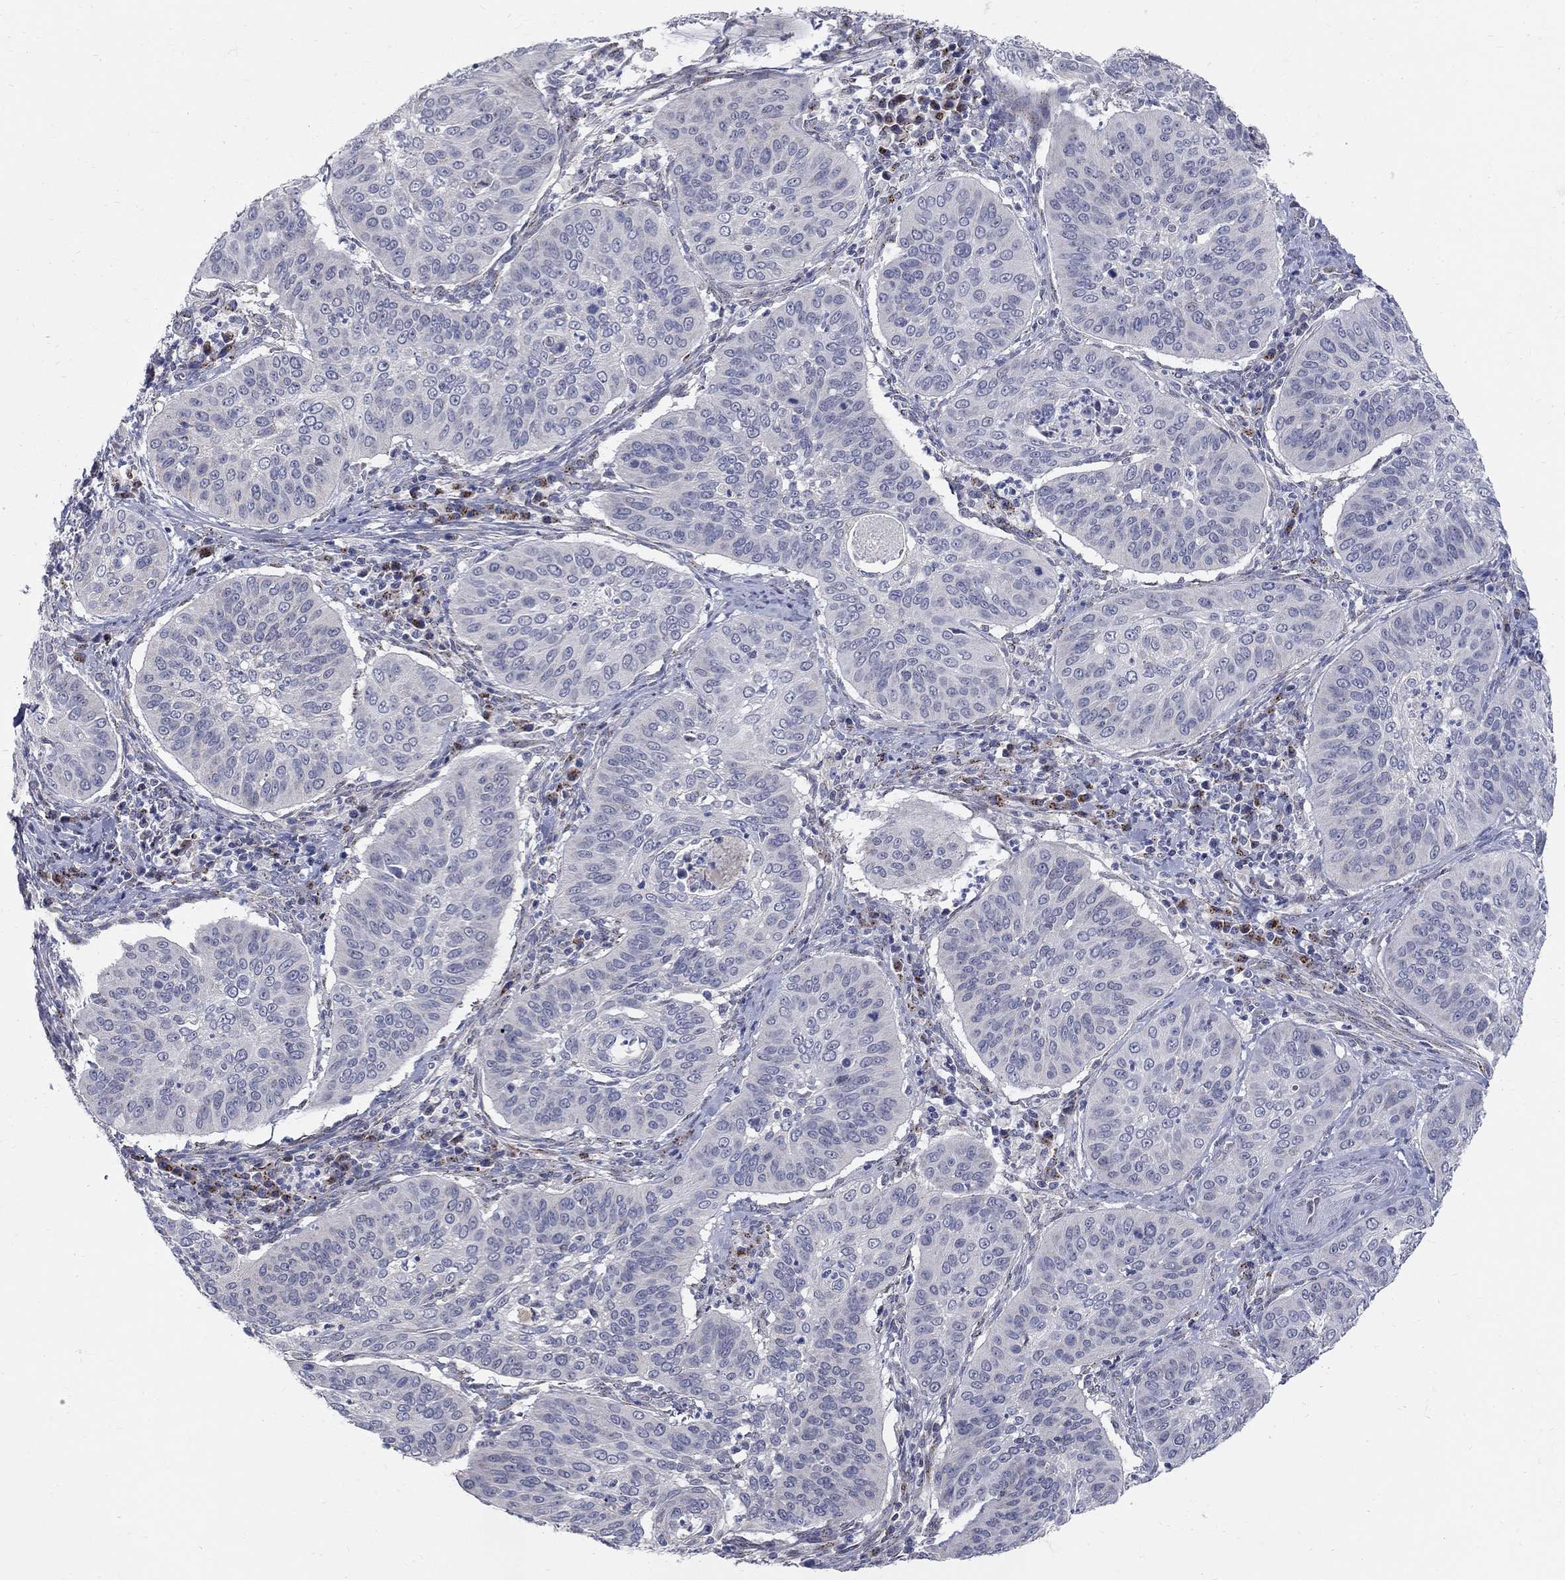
{"staining": {"intensity": "negative", "quantity": "none", "location": "none"}, "tissue": "cervical cancer", "cell_type": "Tumor cells", "image_type": "cancer", "snomed": [{"axis": "morphology", "description": "Normal tissue, NOS"}, {"axis": "morphology", "description": "Squamous cell carcinoma, NOS"}, {"axis": "topography", "description": "Cervix"}], "caption": "Immunohistochemistry photomicrograph of neoplastic tissue: cervical cancer stained with DAB (3,3'-diaminobenzidine) shows no significant protein expression in tumor cells. The staining was performed using DAB to visualize the protein expression in brown, while the nuclei were stained in blue with hematoxylin (Magnification: 20x).", "gene": "PANK3", "patient": {"sex": "female", "age": 39}}